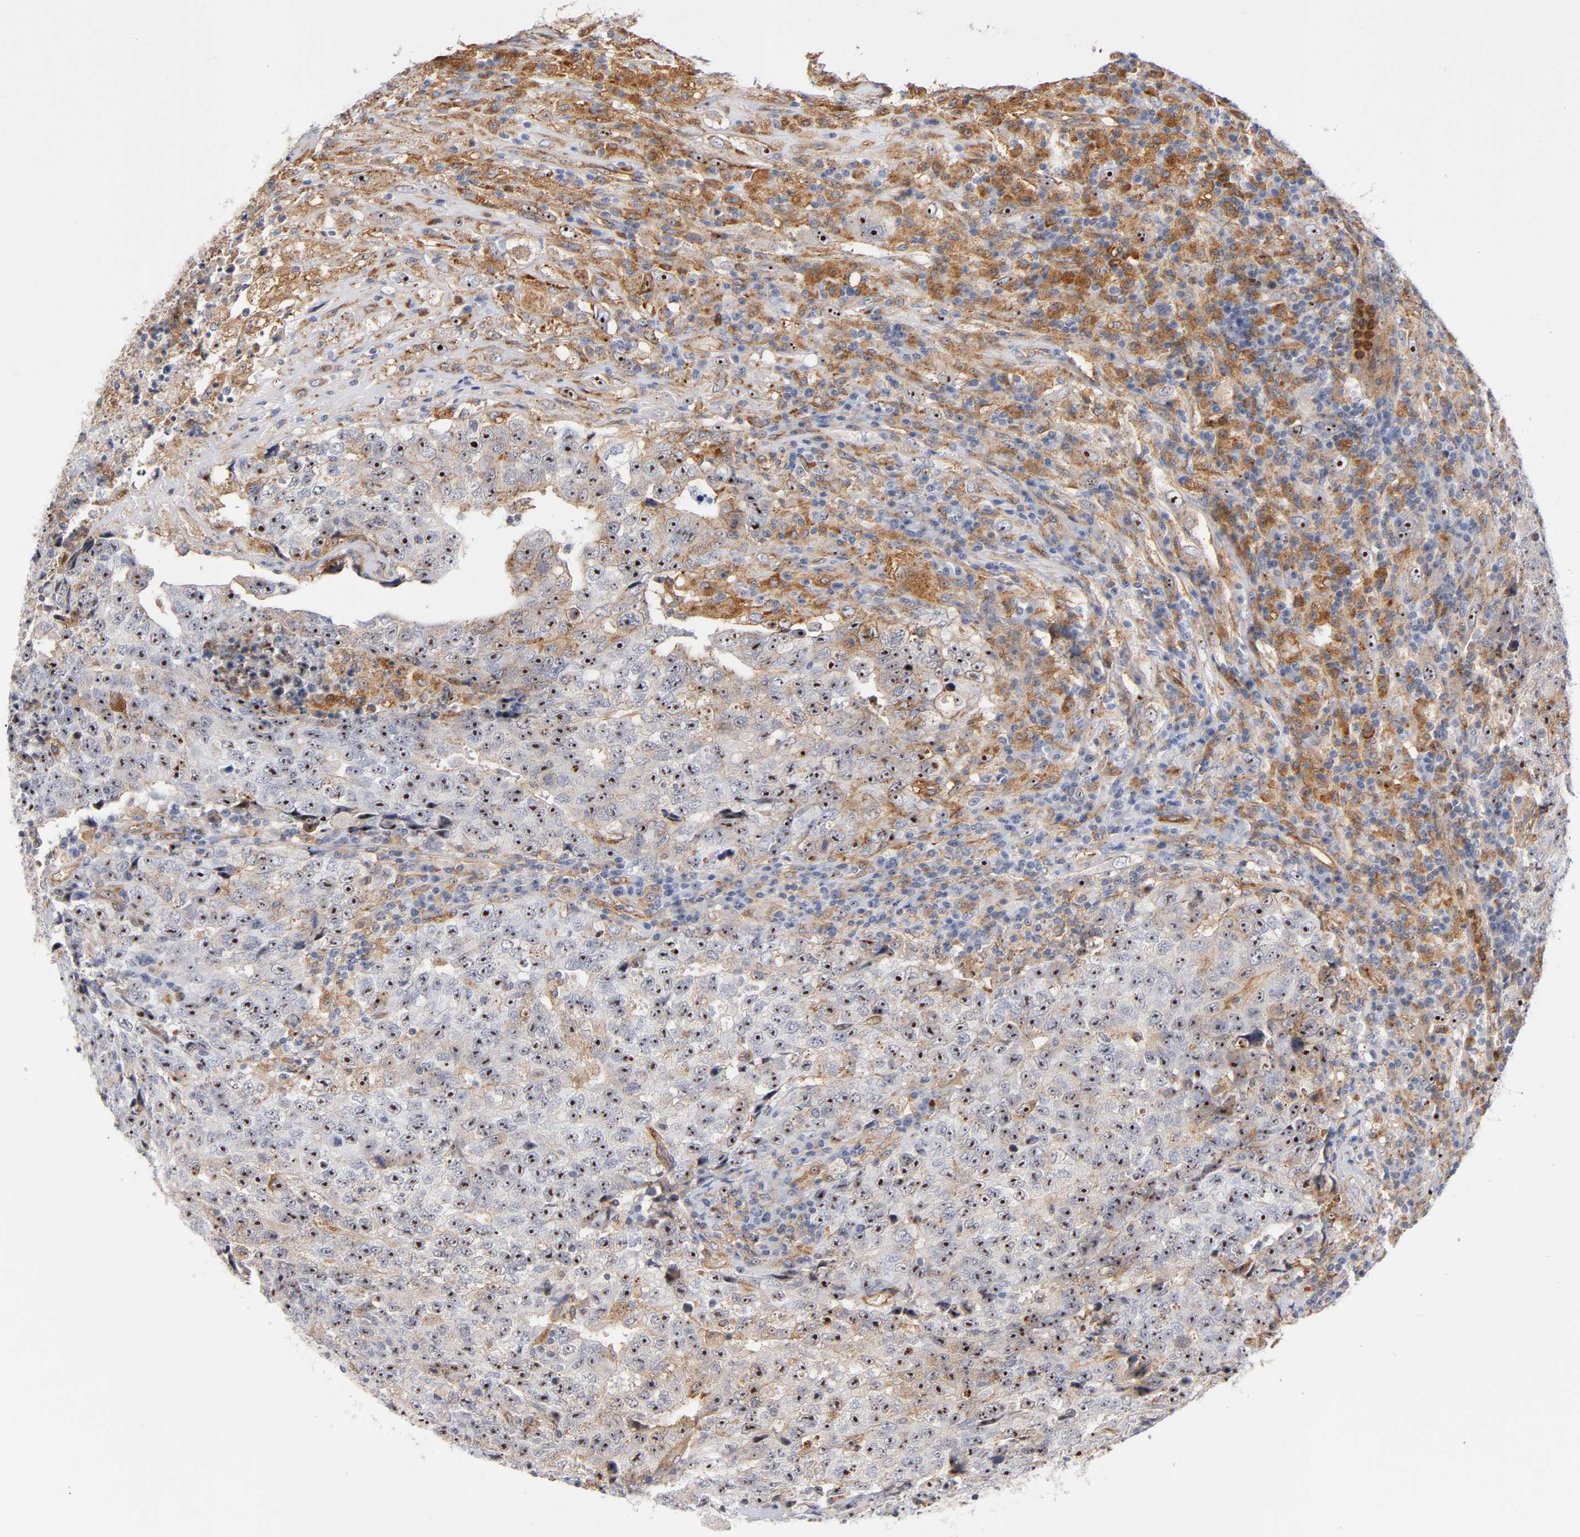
{"staining": {"intensity": "strong", "quantity": ">75%", "location": "cytoplasmic/membranous,nuclear"}, "tissue": "testis cancer", "cell_type": "Tumor cells", "image_type": "cancer", "snomed": [{"axis": "morphology", "description": "Necrosis, NOS"}, {"axis": "morphology", "description": "Carcinoma, Embryonal, NOS"}, {"axis": "topography", "description": "Testis"}], "caption": "An immunohistochemistry image of tumor tissue is shown. Protein staining in brown labels strong cytoplasmic/membranous and nuclear positivity in embryonal carcinoma (testis) within tumor cells. The protein is stained brown, and the nuclei are stained in blue (DAB IHC with brightfield microscopy, high magnification).", "gene": "PLD1", "patient": {"sex": "male", "age": 19}}